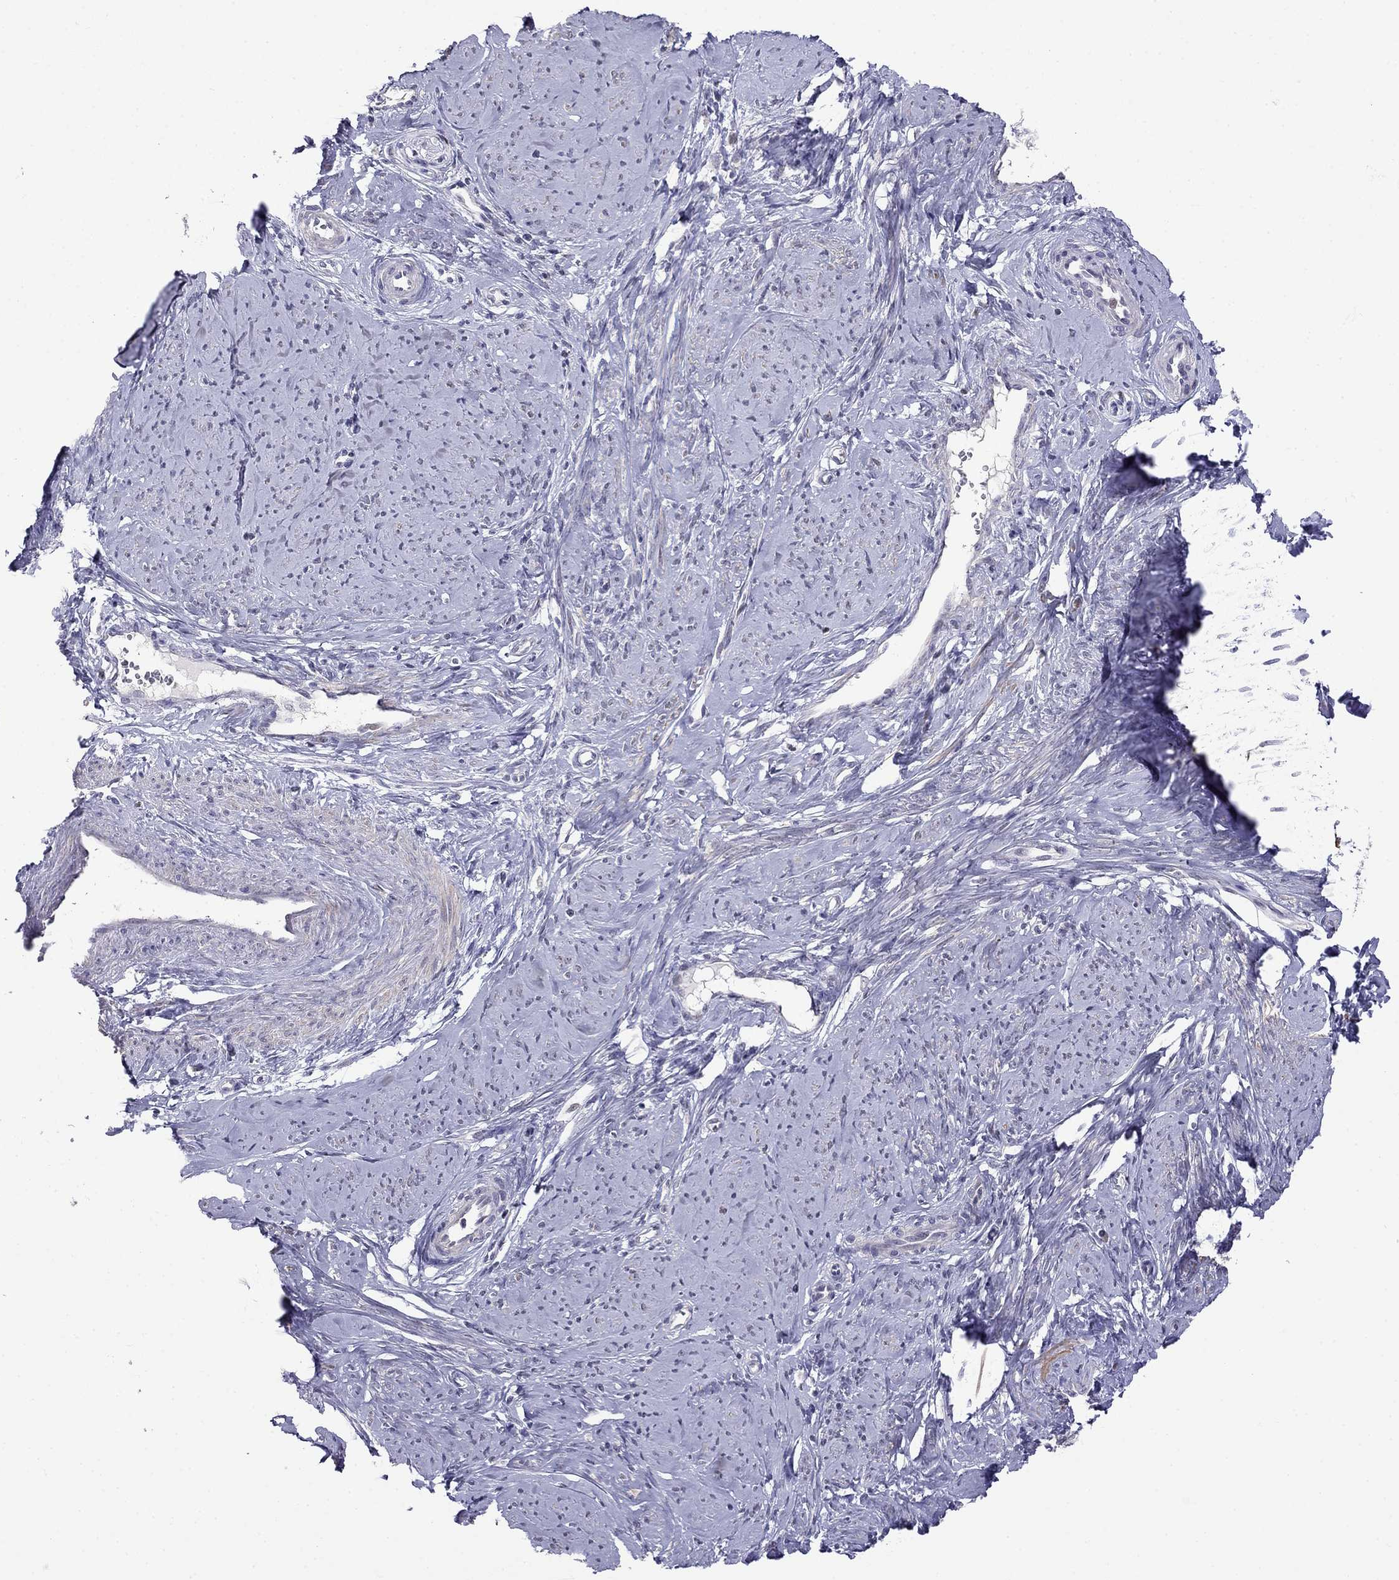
{"staining": {"intensity": "strong", "quantity": ">75%", "location": "cytoplasmic/membranous"}, "tissue": "smooth muscle", "cell_type": "Smooth muscle cells", "image_type": "normal", "snomed": [{"axis": "morphology", "description": "Normal tissue, NOS"}, {"axis": "topography", "description": "Smooth muscle"}], "caption": "Human smooth muscle stained with a brown dye reveals strong cytoplasmic/membranous positive staining in about >75% of smooth muscle cells.", "gene": "LRRC39", "patient": {"sex": "female", "age": 48}}